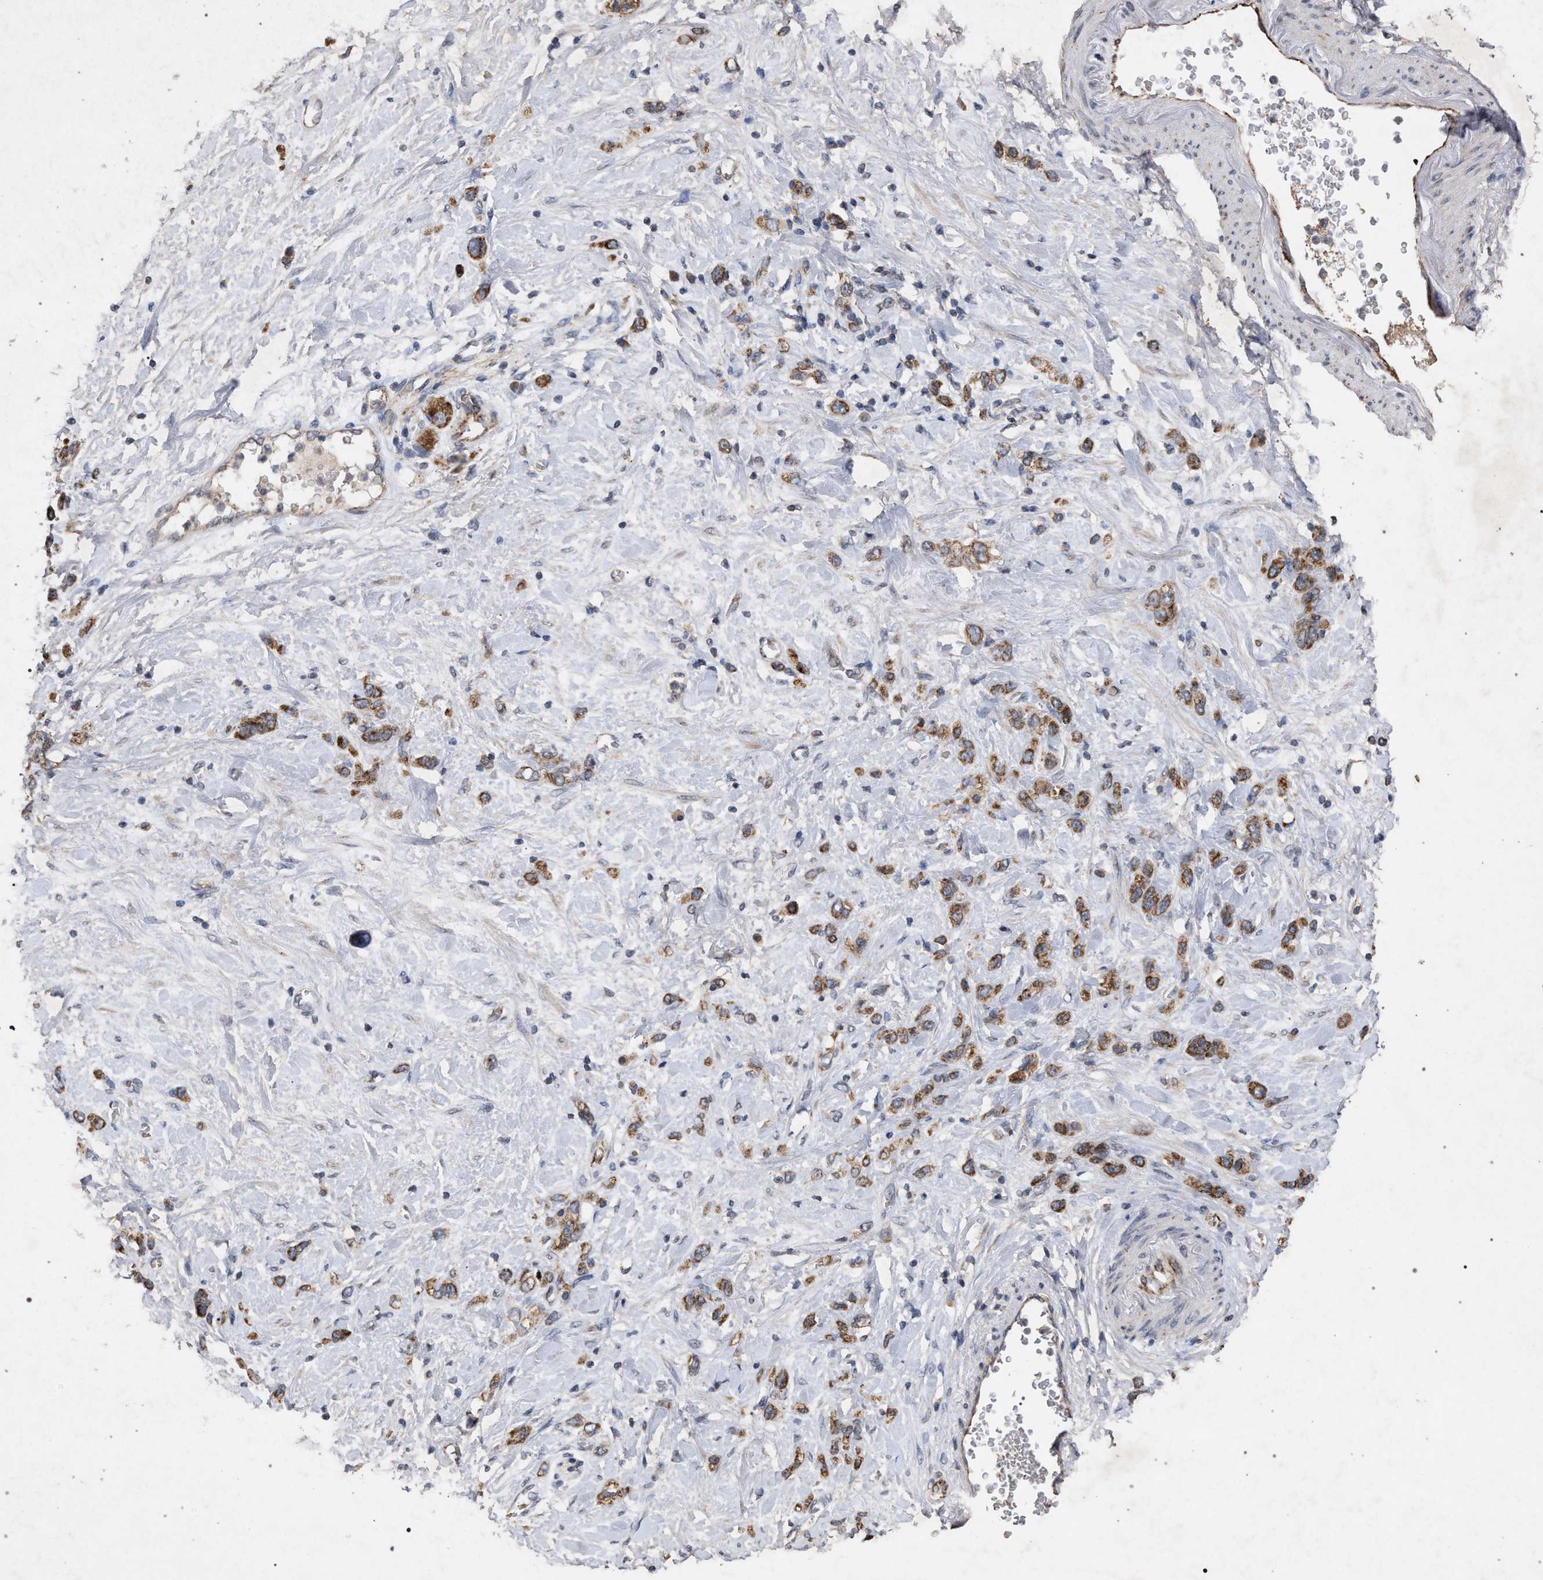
{"staining": {"intensity": "moderate", "quantity": ">75%", "location": "cytoplasmic/membranous"}, "tissue": "stomach cancer", "cell_type": "Tumor cells", "image_type": "cancer", "snomed": [{"axis": "morphology", "description": "Adenocarcinoma, NOS"}, {"axis": "morphology", "description": "Adenocarcinoma, High grade"}, {"axis": "topography", "description": "Stomach, upper"}, {"axis": "topography", "description": "Stomach, lower"}], "caption": "Tumor cells exhibit moderate cytoplasmic/membranous staining in approximately >75% of cells in adenocarcinoma (high-grade) (stomach). (brown staining indicates protein expression, while blue staining denotes nuclei).", "gene": "PKD2L1", "patient": {"sex": "female", "age": 65}}